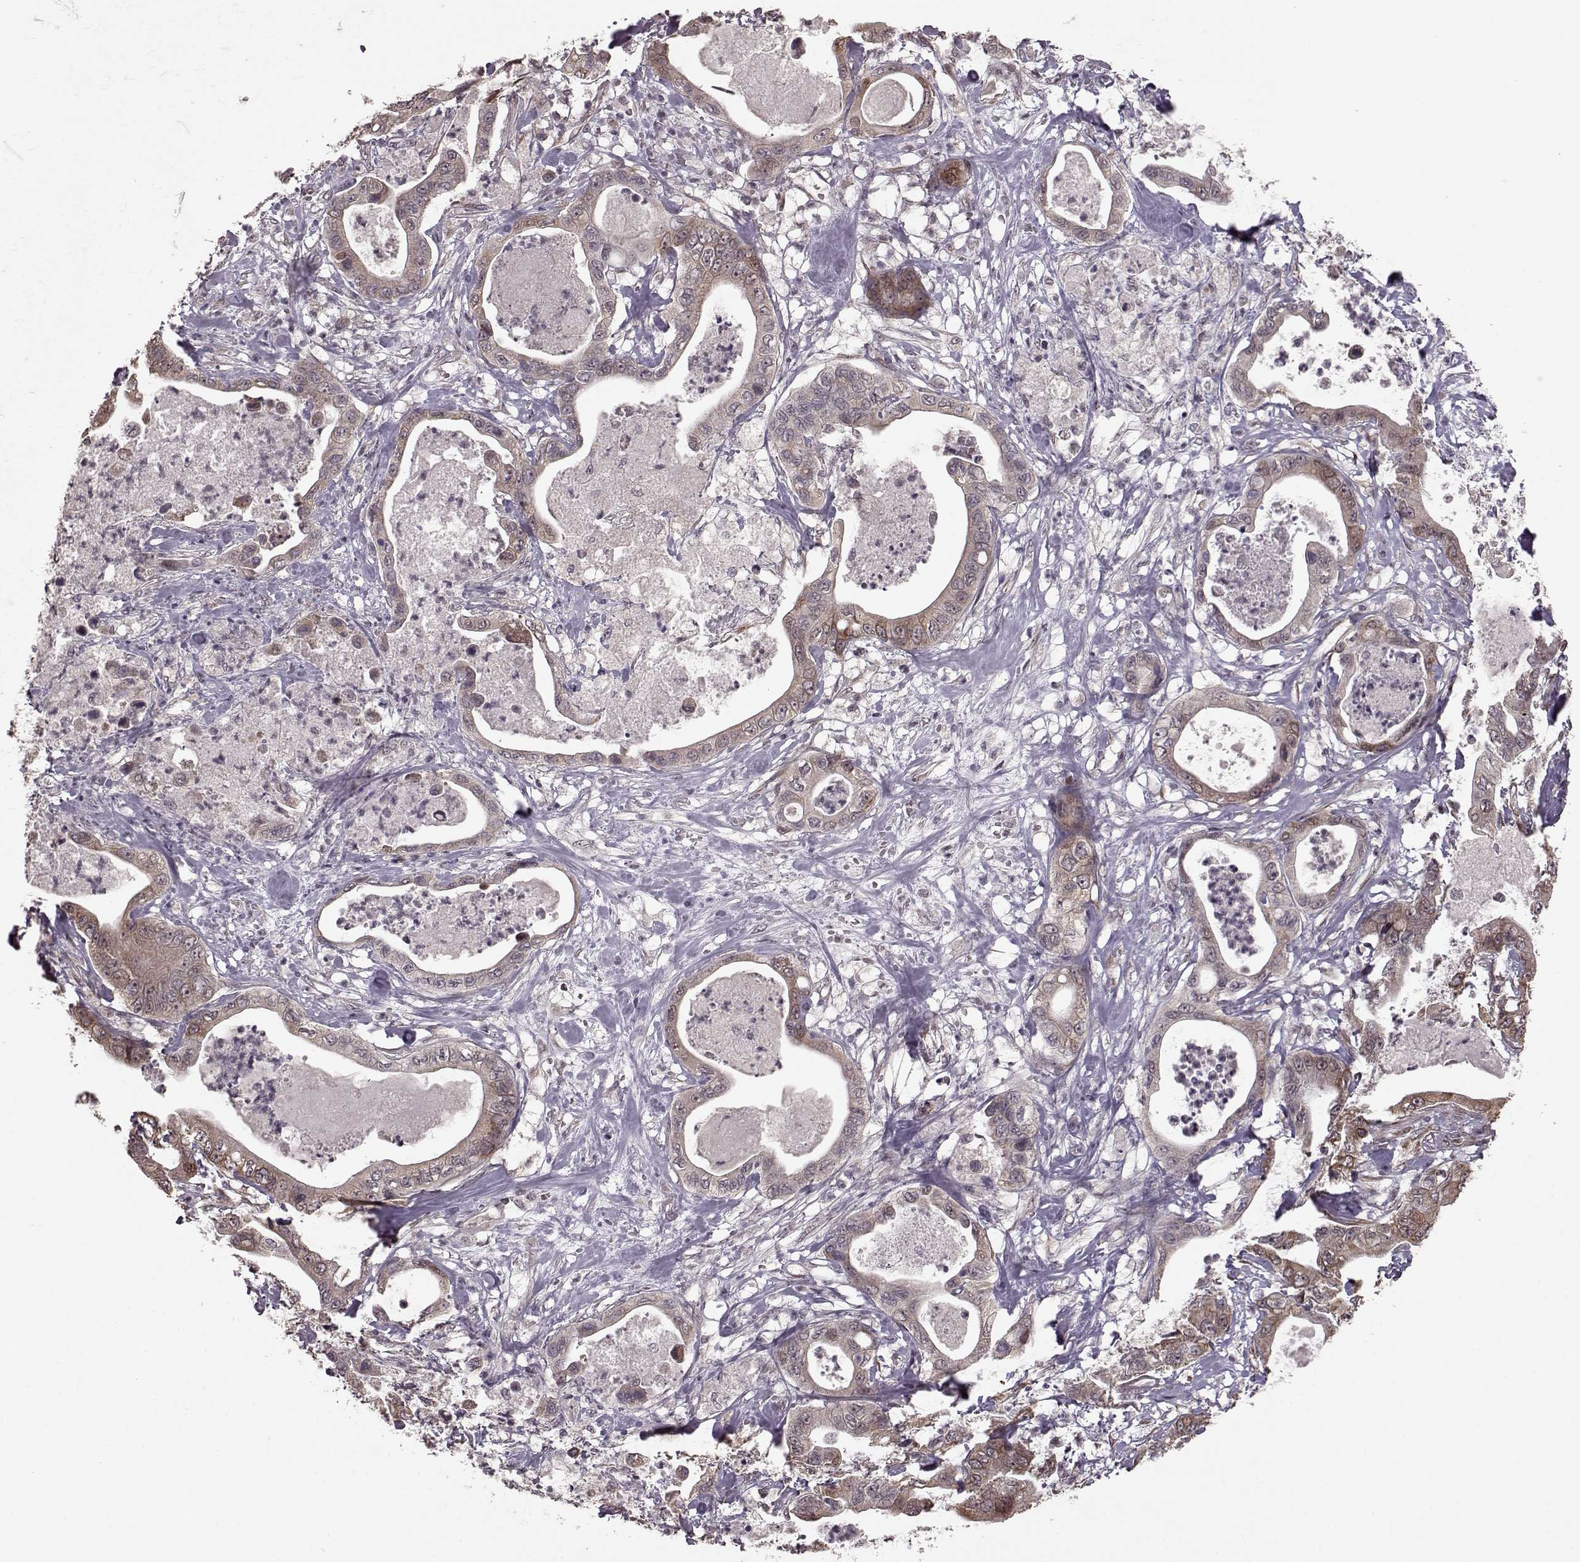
{"staining": {"intensity": "moderate", "quantity": ">75%", "location": "cytoplasmic/membranous"}, "tissue": "pancreatic cancer", "cell_type": "Tumor cells", "image_type": "cancer", "snomed": [{"axis": "morphology", "description": "Adenocarcinoma, NOS"}, {"axis": "topography", "description": "Pancreas"}], "caption": "Immunohistochemistry (IHC) staining of pancreatic cancer (adenocarcinoma), which demonstrates medium levels of moderate cytoplasmic/membranous expression in approximately >75% of tumor cells indicating moderate cytoplasmic/membranous protein expression. The staining was performed using DAB (brown) for protein detection and nuclei were counterstained in hematoxylin (blue).", "gene": "ELOVL5", "patient": {"sex": "male", "age": 71}}